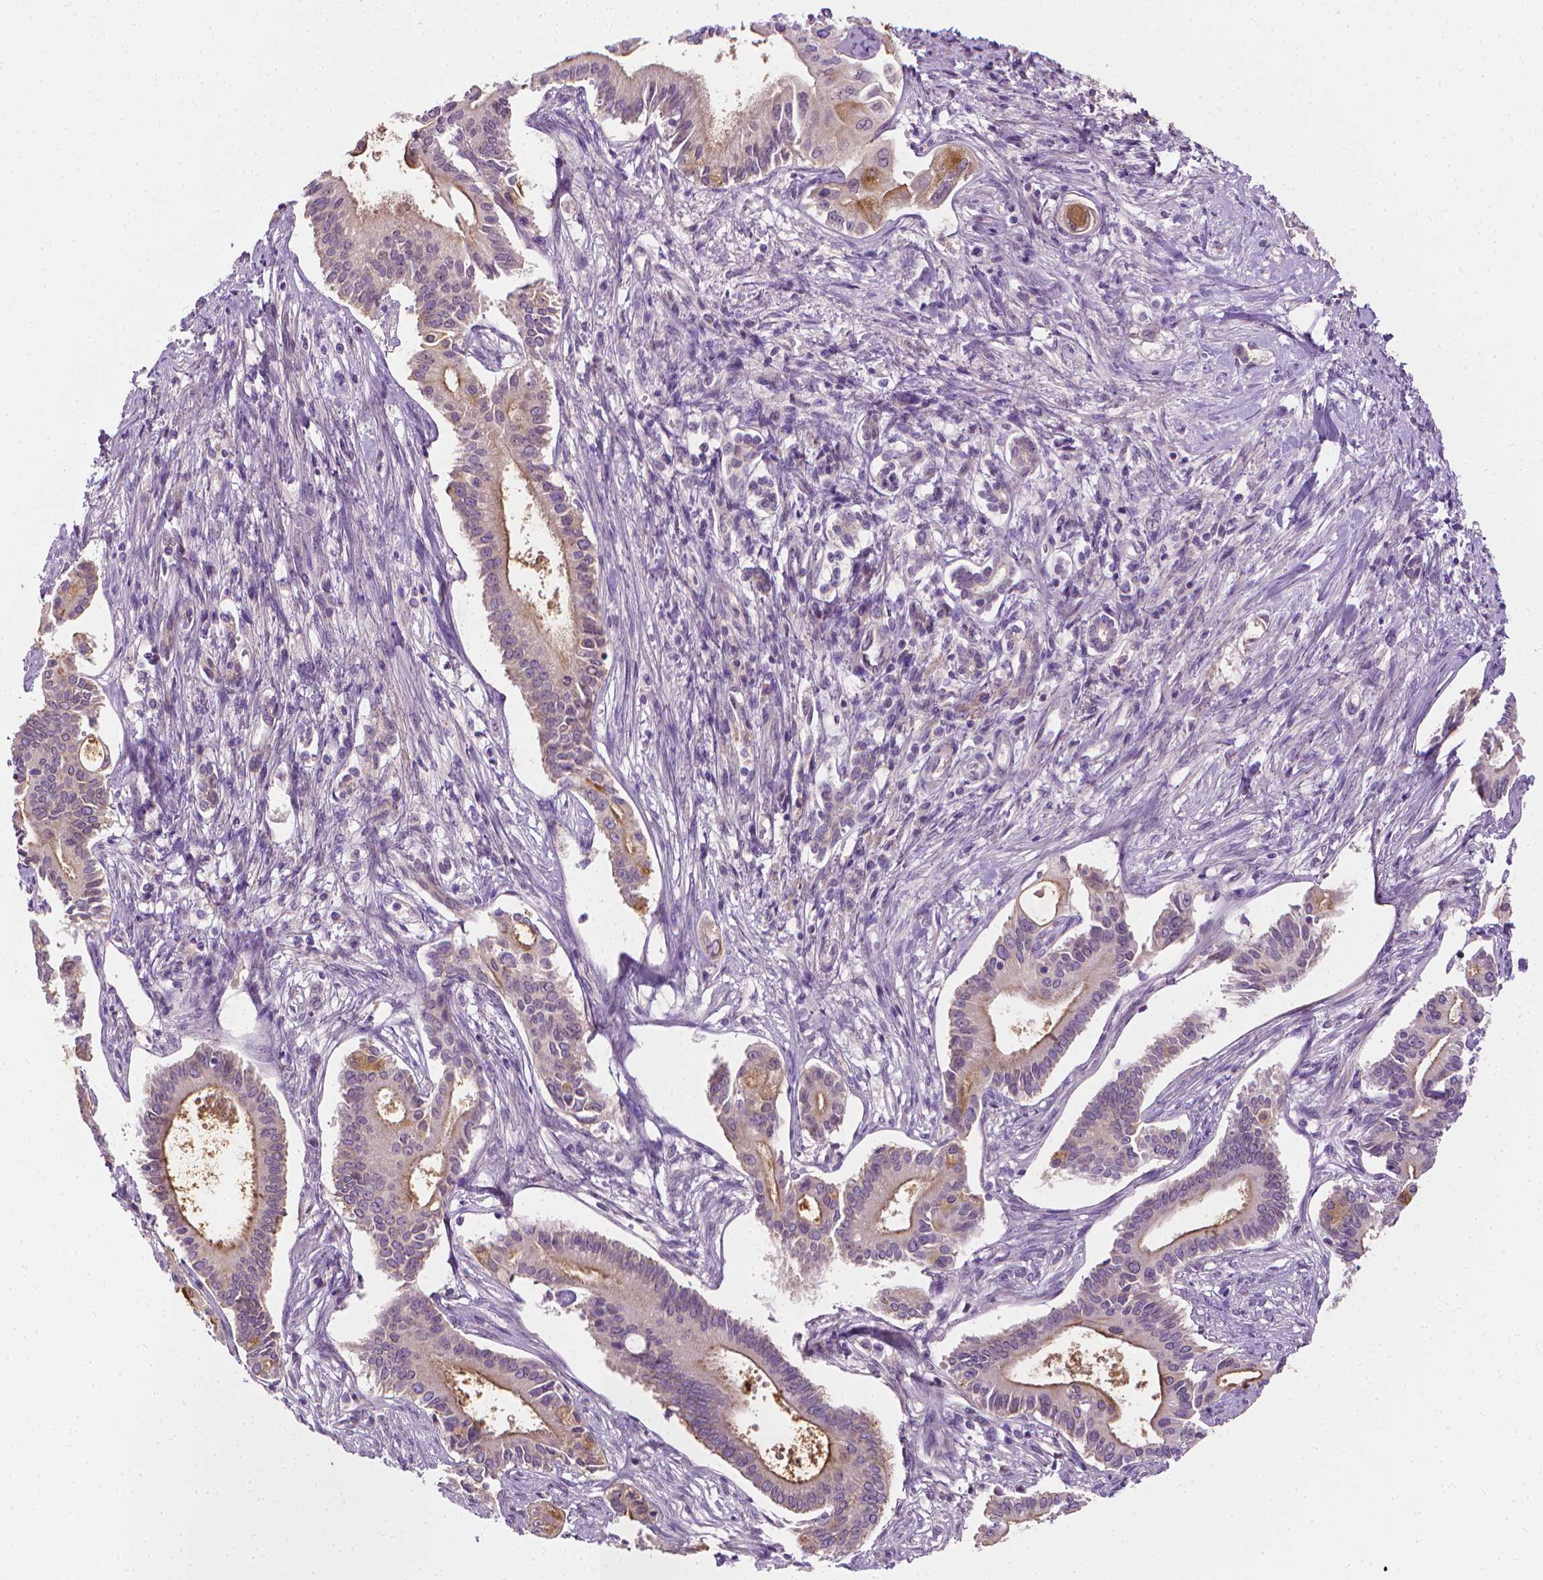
{"staining": {"intensity": "moderate", "quantity": "<25%", "location": "cytoplasmic/membranous"}, "tissue": "pancreatic cancer", "cell_type": "Tumor cells", "image_type": "cancer", "snomed": [{"axis": "morphology", "description": "Adenocarcinoma, NOS"}, {"axis": "topography", "description": "Pancreas"}], "caption": "Protein staining demonstrates moderate cytoplasmic/membranous staining in approximately <25% of tumor cells in pancreatic adenocarcinoma.", "gene": "MCOLN3", "patient": {"sex": "female", "age": 68}}